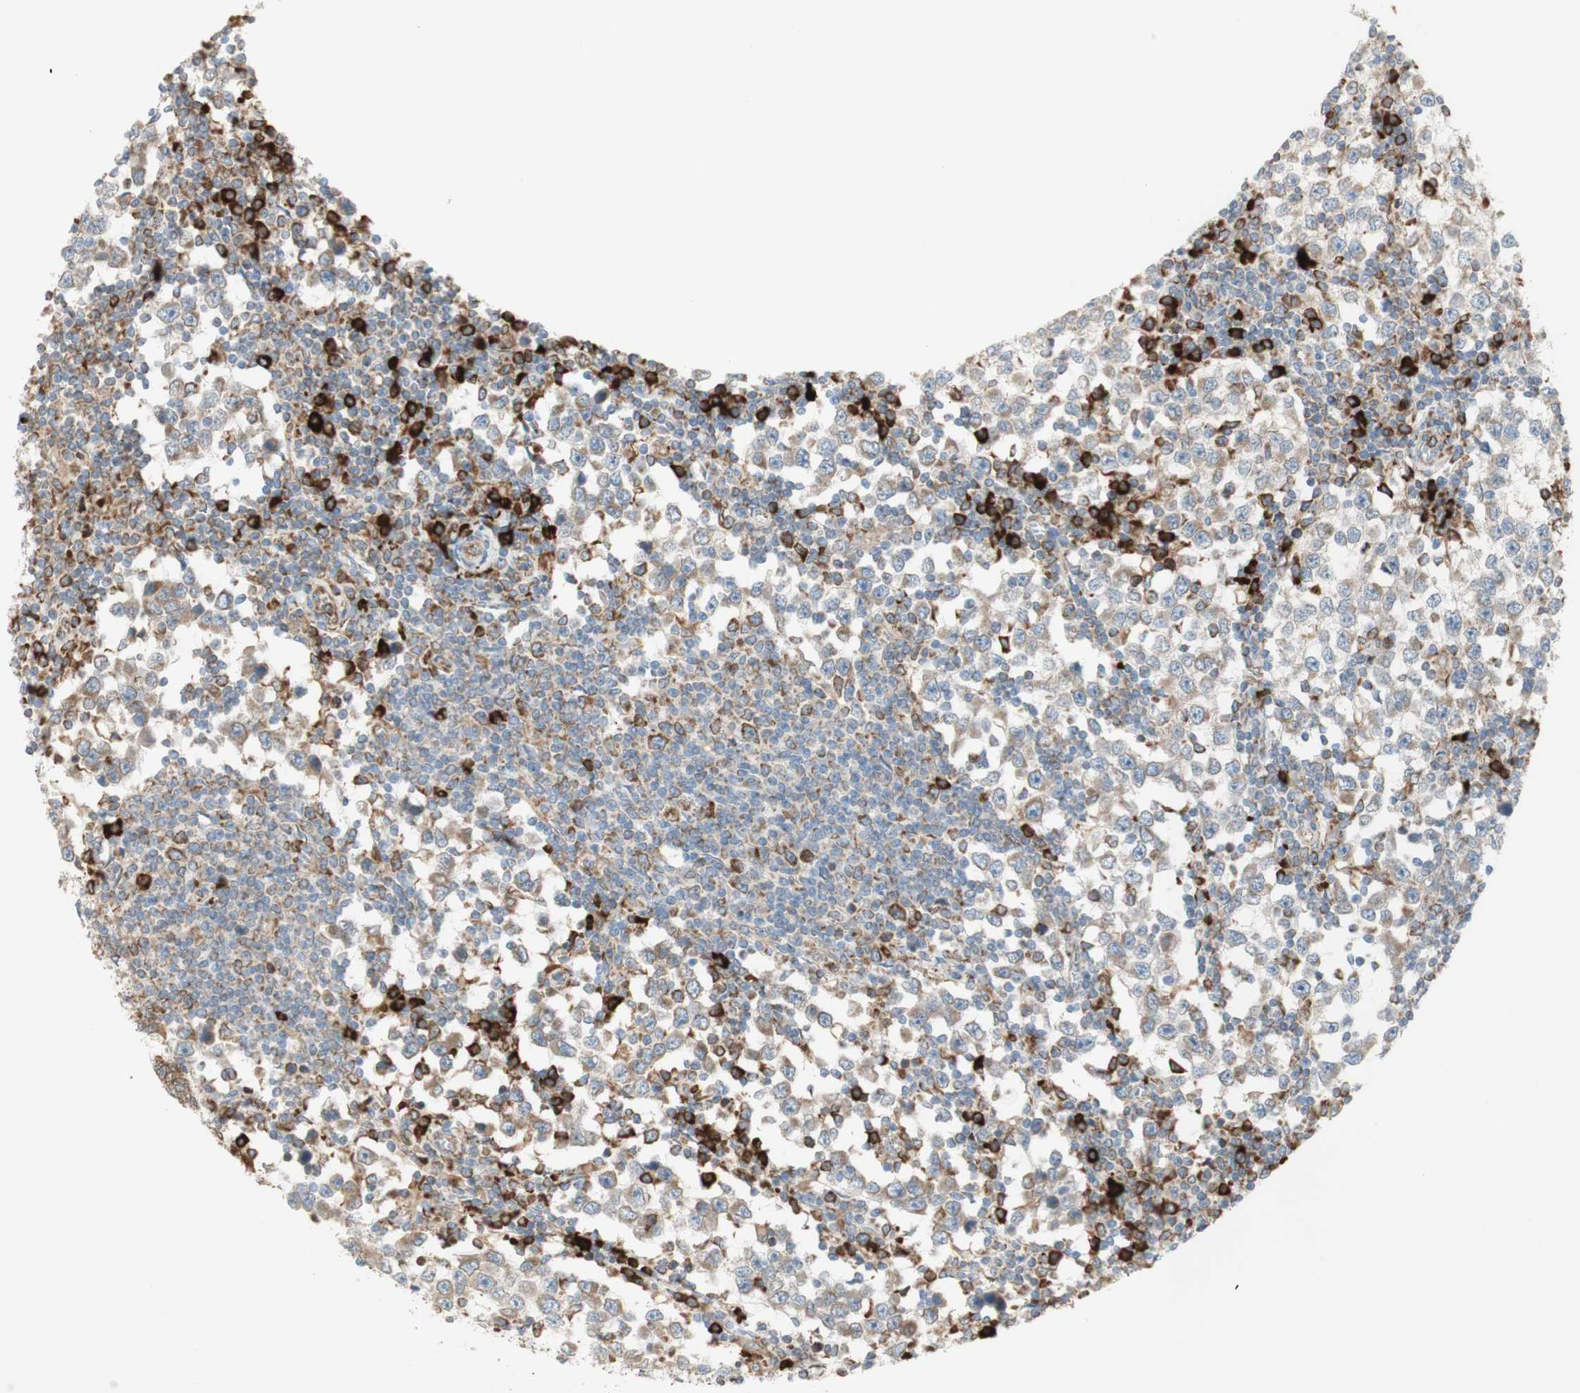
{"staining": {"intensity": "weak", "quantity": ">75%", "location": "cytoplasmic/membranous"}, "tissue": "testis cancer", "cell_type": "Tumor cells", "image_type": "cancer", "snomed": [{"axis": "morphology", "description": "Seminoma, NOS"}, {"axis": "topography", "description": "Testis"}], "caption": "Immunohistochemistry (DAB (3,3'-diaminobenzidine)) staining of testis cancer (seminoma) reveals weak cytoplasmic/membranous protein positivity in approximately >75% of tumor cells.", "gene": "MANF", "patient": {"sex": "male", "age": 65}}